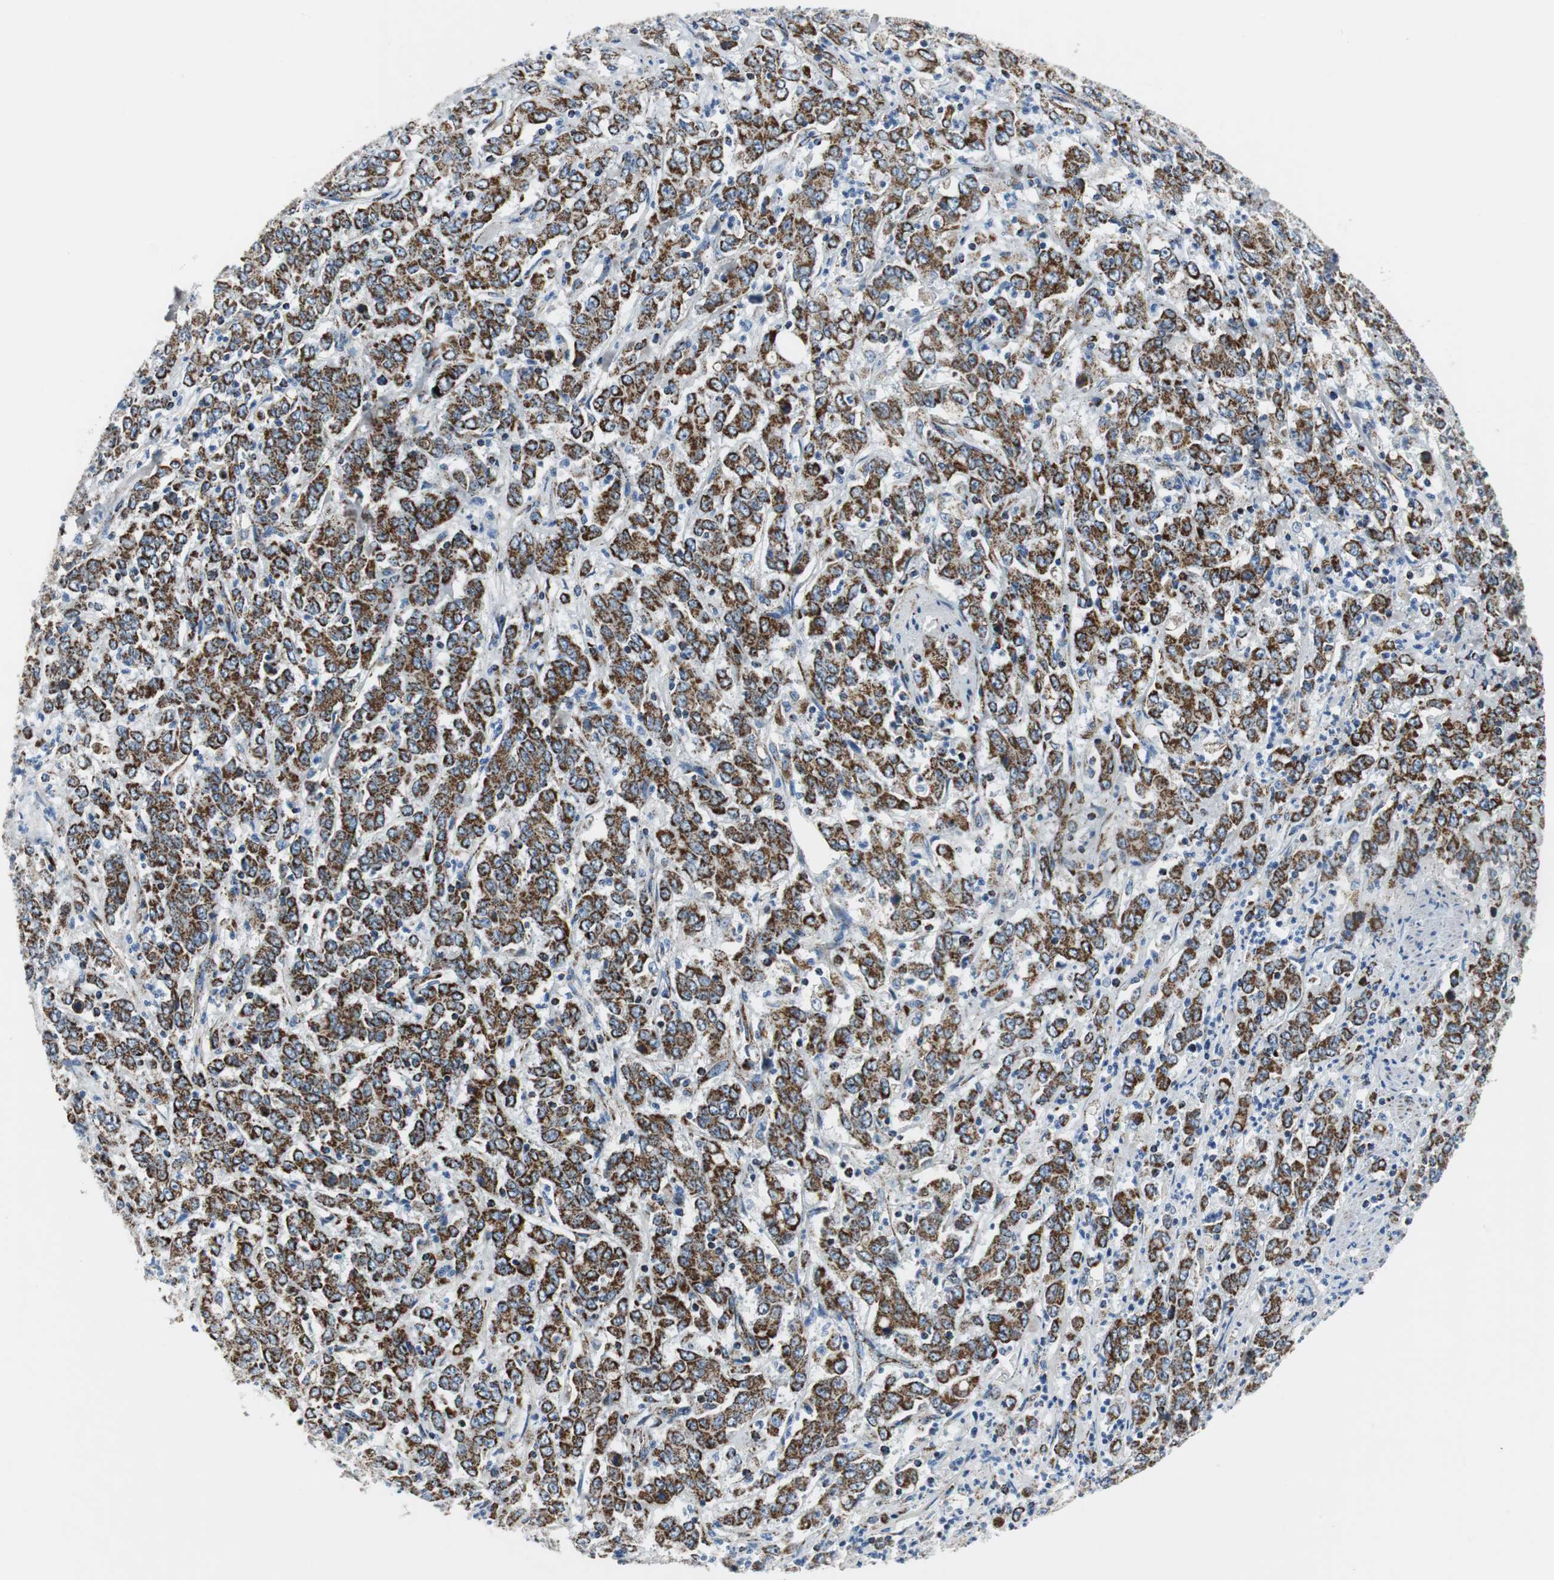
{"staining": {"intensity": "strong", "quantity": ">75%", "location": "cytoplasmic/membranous"}, "tissue": "stomach cancer", "cell_type": "Tumor cells", "image_type": "cancer", "snomed": [{"axis": "morphology", "description": "Adenocarcinoma, NOS"}, {"axis": "topography", "description": "Stomach, lower"}], "caption": "About >75% of tumor cells in human stomach cancer show strong cytoplasmic/membranous protein positivity as visualized by brown immunohistochemical staining.", "gene": "C1QTNF7", "patient": {"sex": "female", "age": 71}}